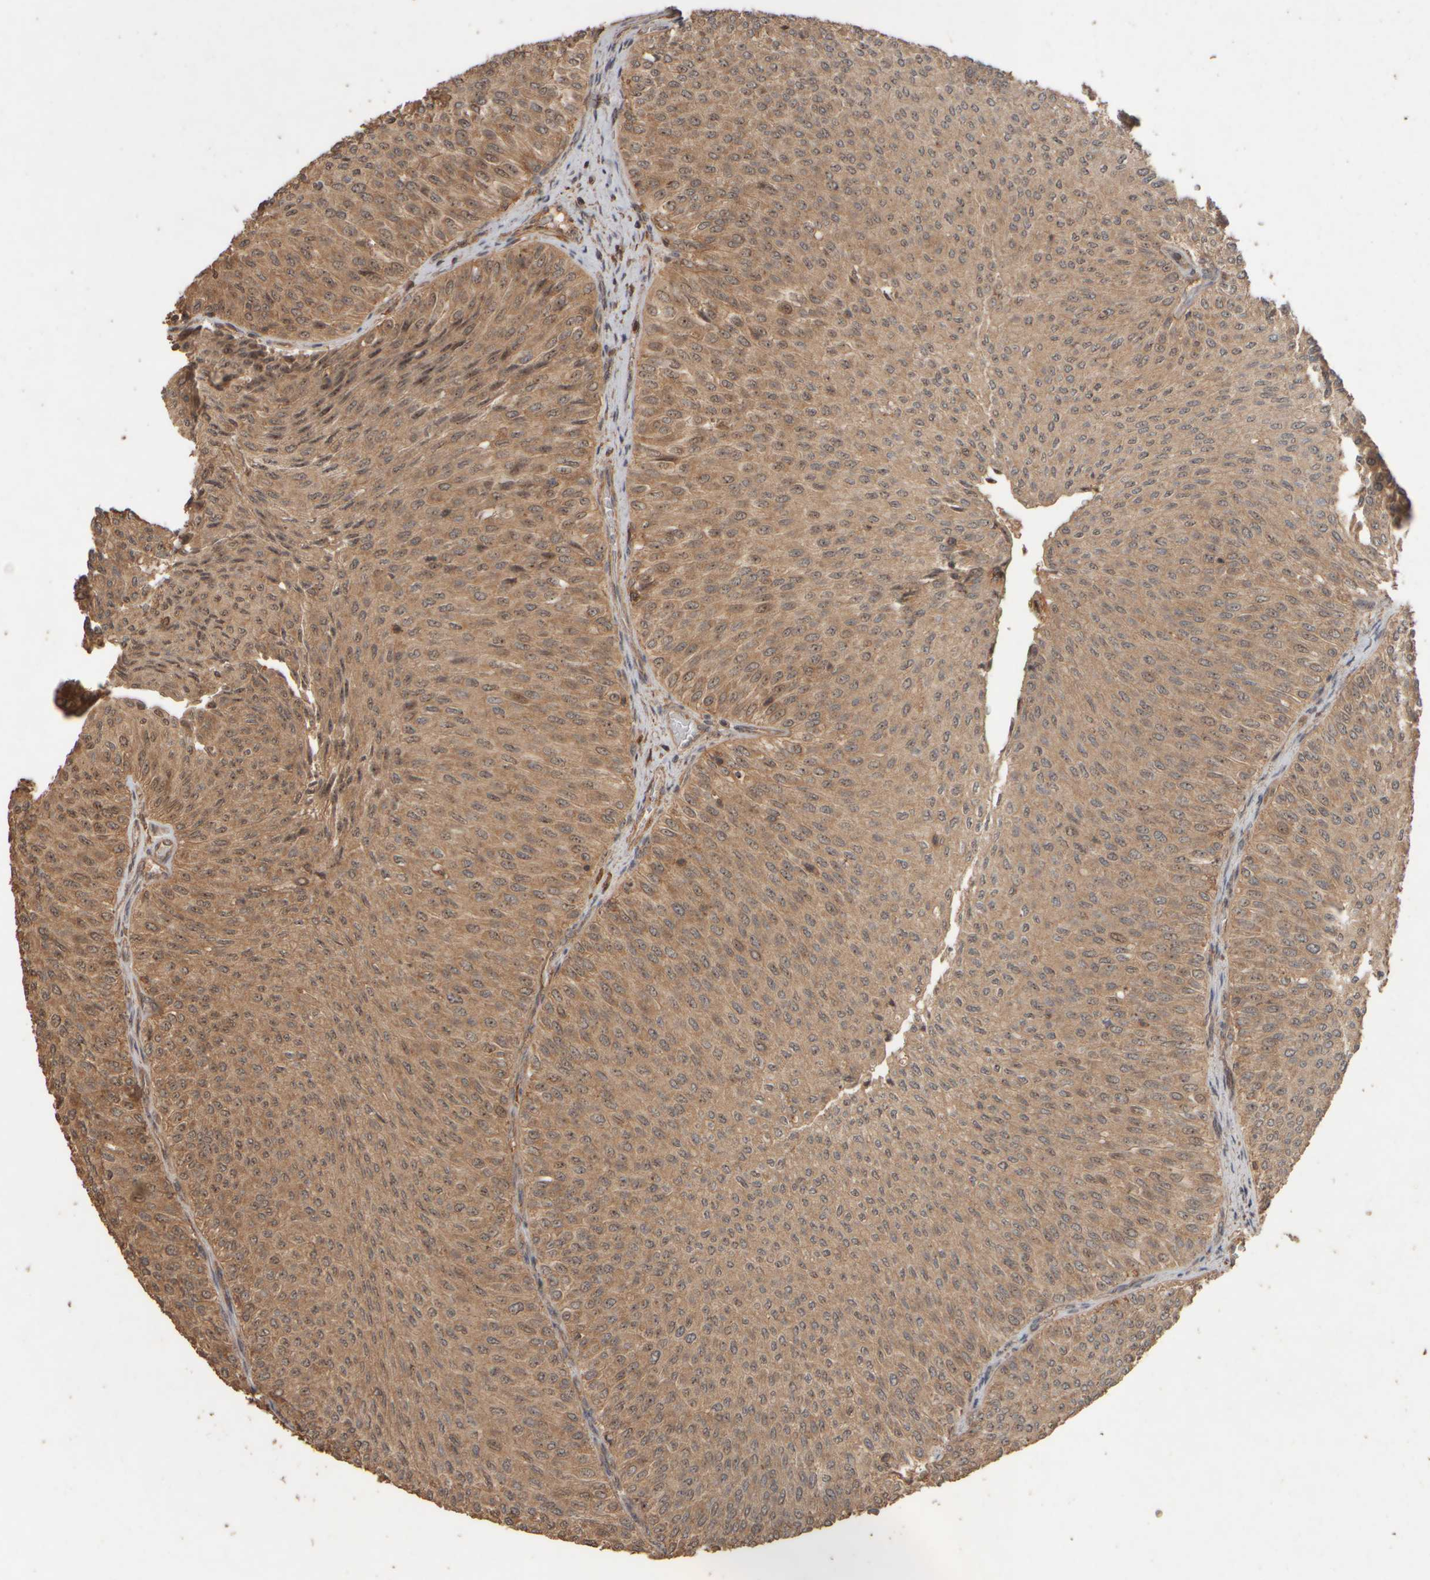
{"staining": {"intensity": "moderate", "quantity": ">75%", "location": "cytoplasmic/membranous,nuclear"}, "tissue": "urothelial cancer", "cell_type": "Tumor cells", "image_type": "cancer", "snomed": [{"axis": "morphology", "description": "Urothelial carcinoma, Low grade"}, {"axis": "topography", "description": "Urinary bladder"}], "caption": "Moderate cytoplasmic/membranous and nuclear protein staining is appreciated in approximately >75% of tumor cells in urothelial carcinoma (low-grade). (DAB (3,3'-diaminobenzidine) = brown stain, brightfield microscopy at high magnification).", "gene": "SPHK1", "patient": {"sex": "male", "age": 78}}